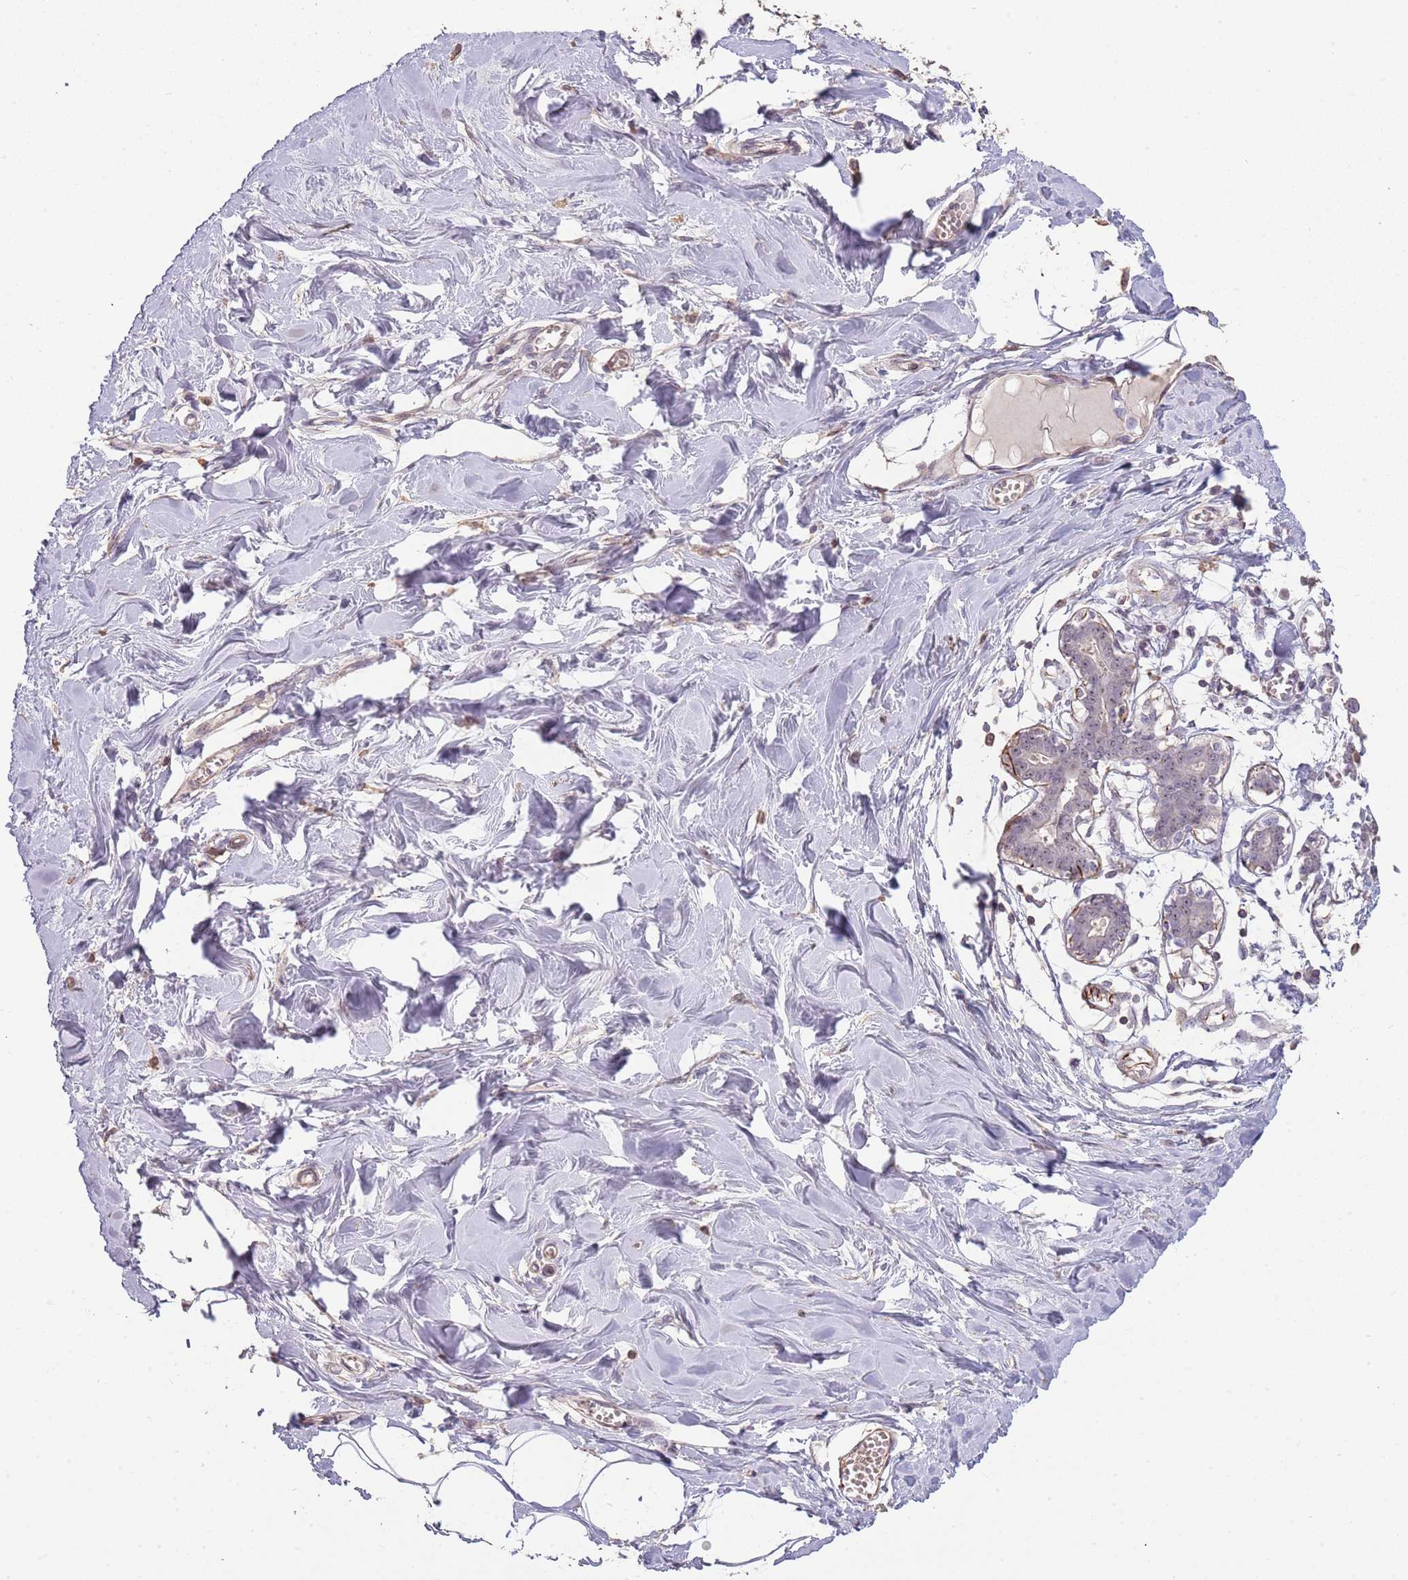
{"staining": {"intensity": "negative", "quantity": "none", "location": "none"}, "tissue": "breast", "cell_type": "Adipocytes", "image_type": "normal", "snomed": [{"axis": "morphology", "description": "Normal tissue, NOS"}, {"axis": "topography", "description": "Breast"}], "caption": "IHC of normal human breast demonstrates no staining in adipocytes.", "gene": "ADTRP", "patient": {"sex": "female", "age": 27}}